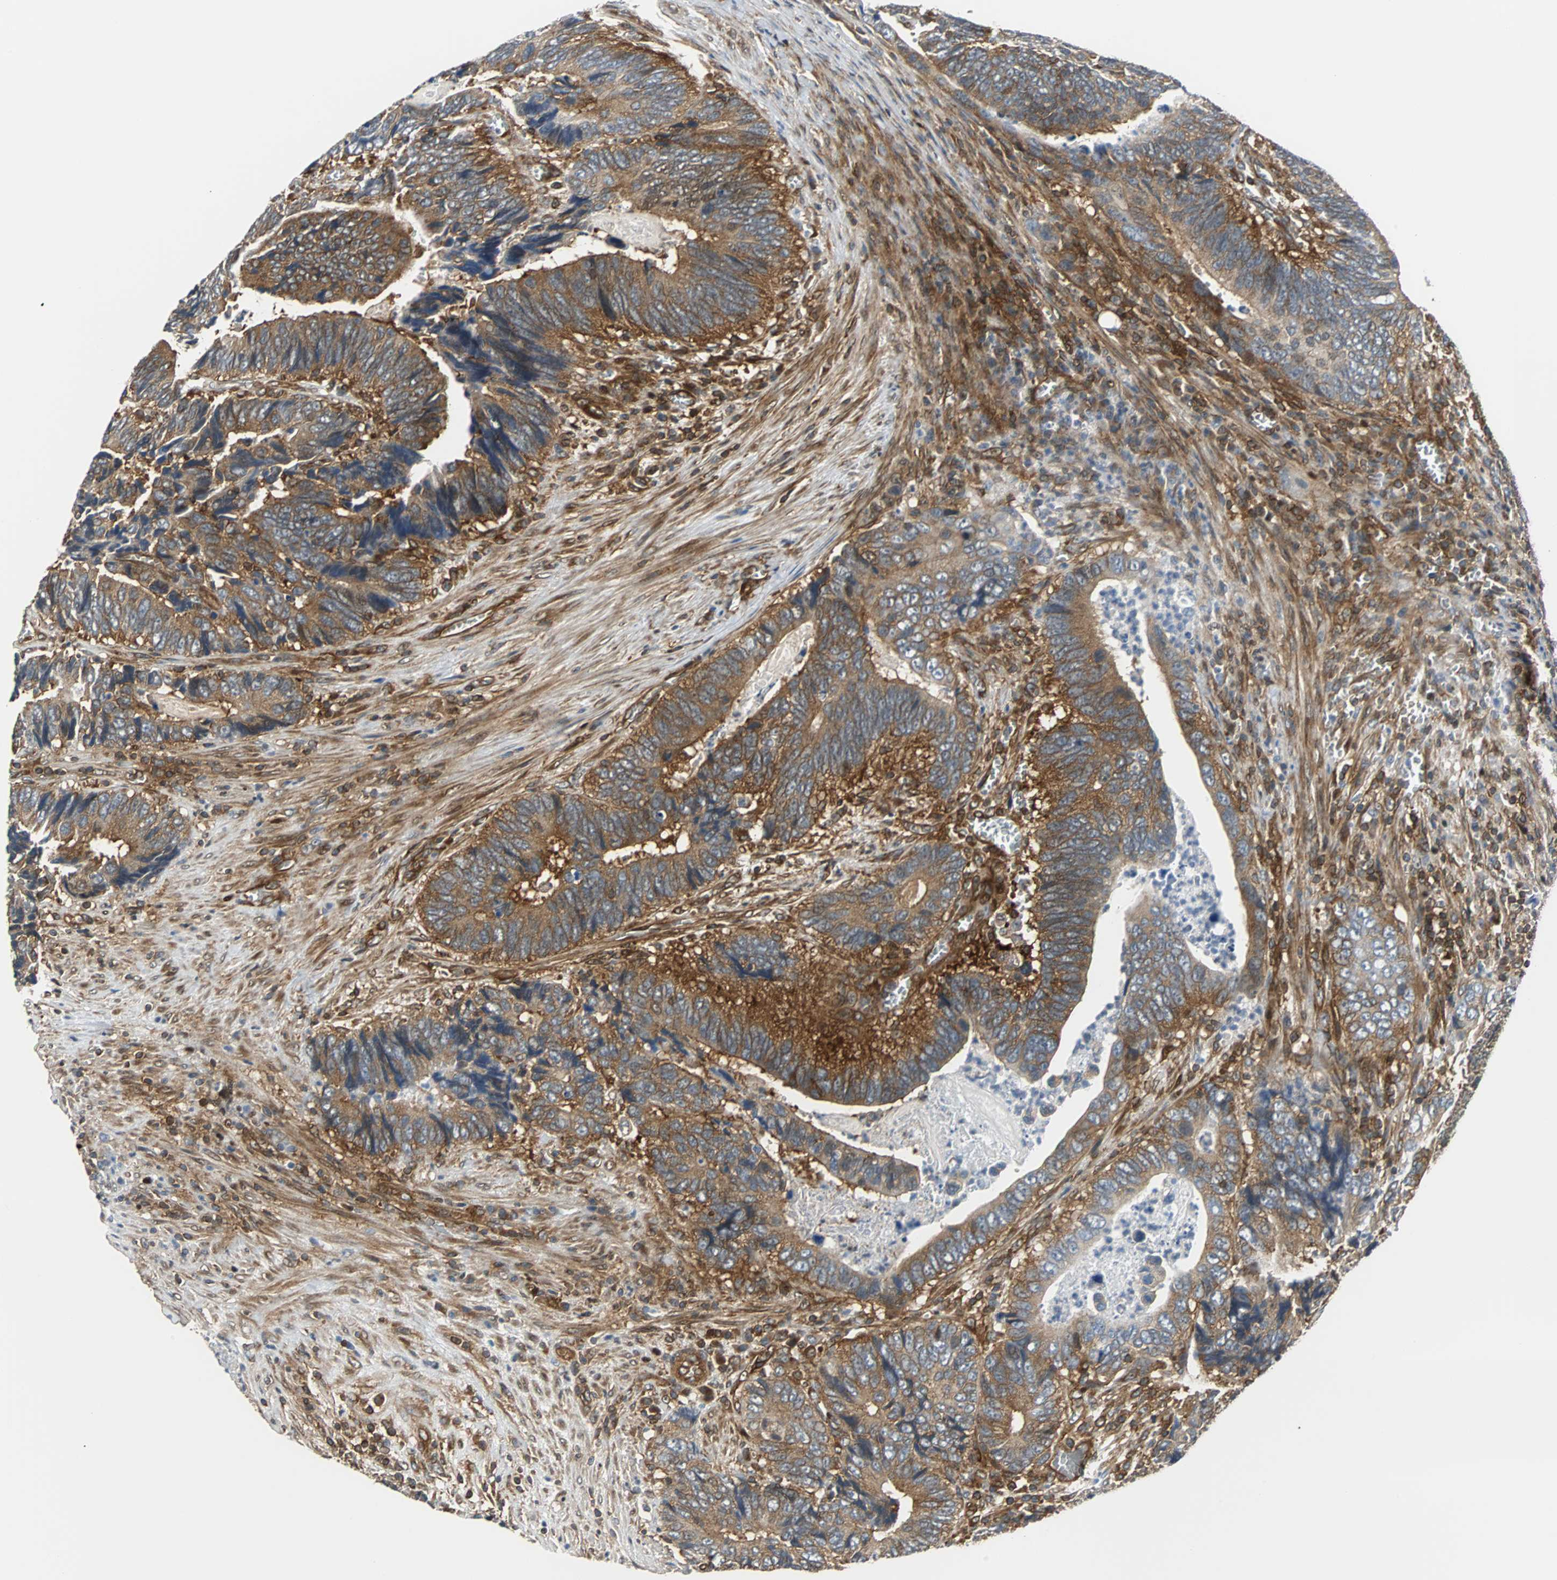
{"staining": {"intensity": "strong", "quantity": ">75%", "location": "cytoplasmic/membranous"}, "tissue": "colorectal cancer", "cell_type": "Tumor cells", "image_type": "cancer", "snomed": [{"axis": "morphology", "description": "Adenocarcinoma, NOS"}, {"axis": "topography", "description": "Colon"}], "caption": "Immunohistochemical staining of colorectal cancer (adenocarcinoma) demonstrates strong cytoplasmic/membranous protein expression in approximately >75% of tumor cells.", "gene": "RELA", "patient": {"sex": "male", "age": 72}}